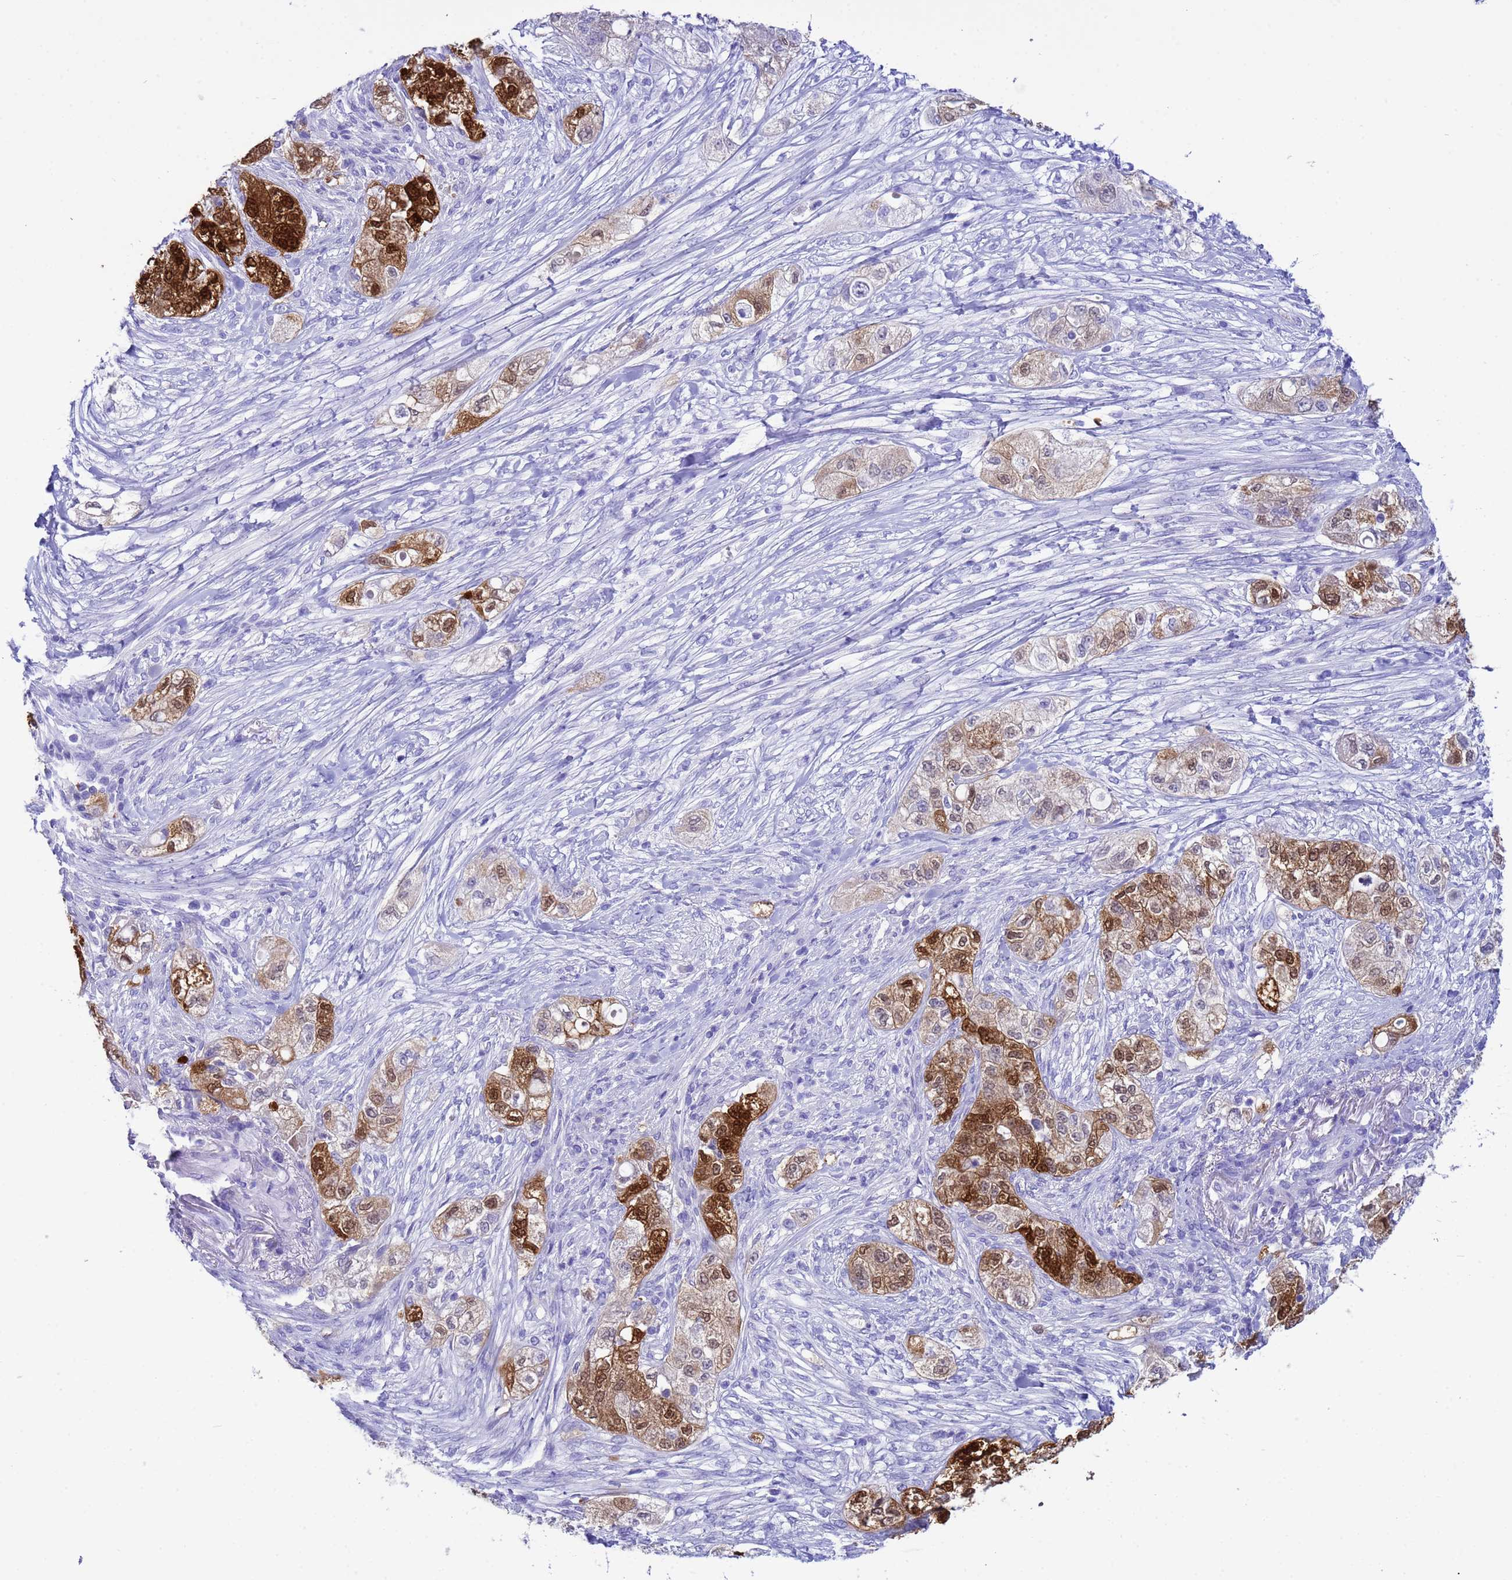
{"staining": {"intensity": "strong", "quantity": "25%-75%", "location": "cytoplasmic/membranous,nuclear"}, "tissue": "pancreatic cancer", "cell_type": "Tumor cells", "image_type": "cancer", "snomed": [{"axis": "morphology", "description": "Adenocarcinoma, NOS"}, {"axis": "topography", "description": "Pancreas"}], "caption": "Immunohistochemistry (IHC) photomicrograph of neoplastic tissue: human pancreatic adenocarcinoma stained using immunohistochemistry displays high levels of strong protein expression localized specifically in the cytoplasmic/membranous and nuclear of tumor cells, appearing as a cytoplasmic/membranous and nuclear brown color.", "gene": "AKR1C2", "patient": {"sex": "female", "age": 78}}